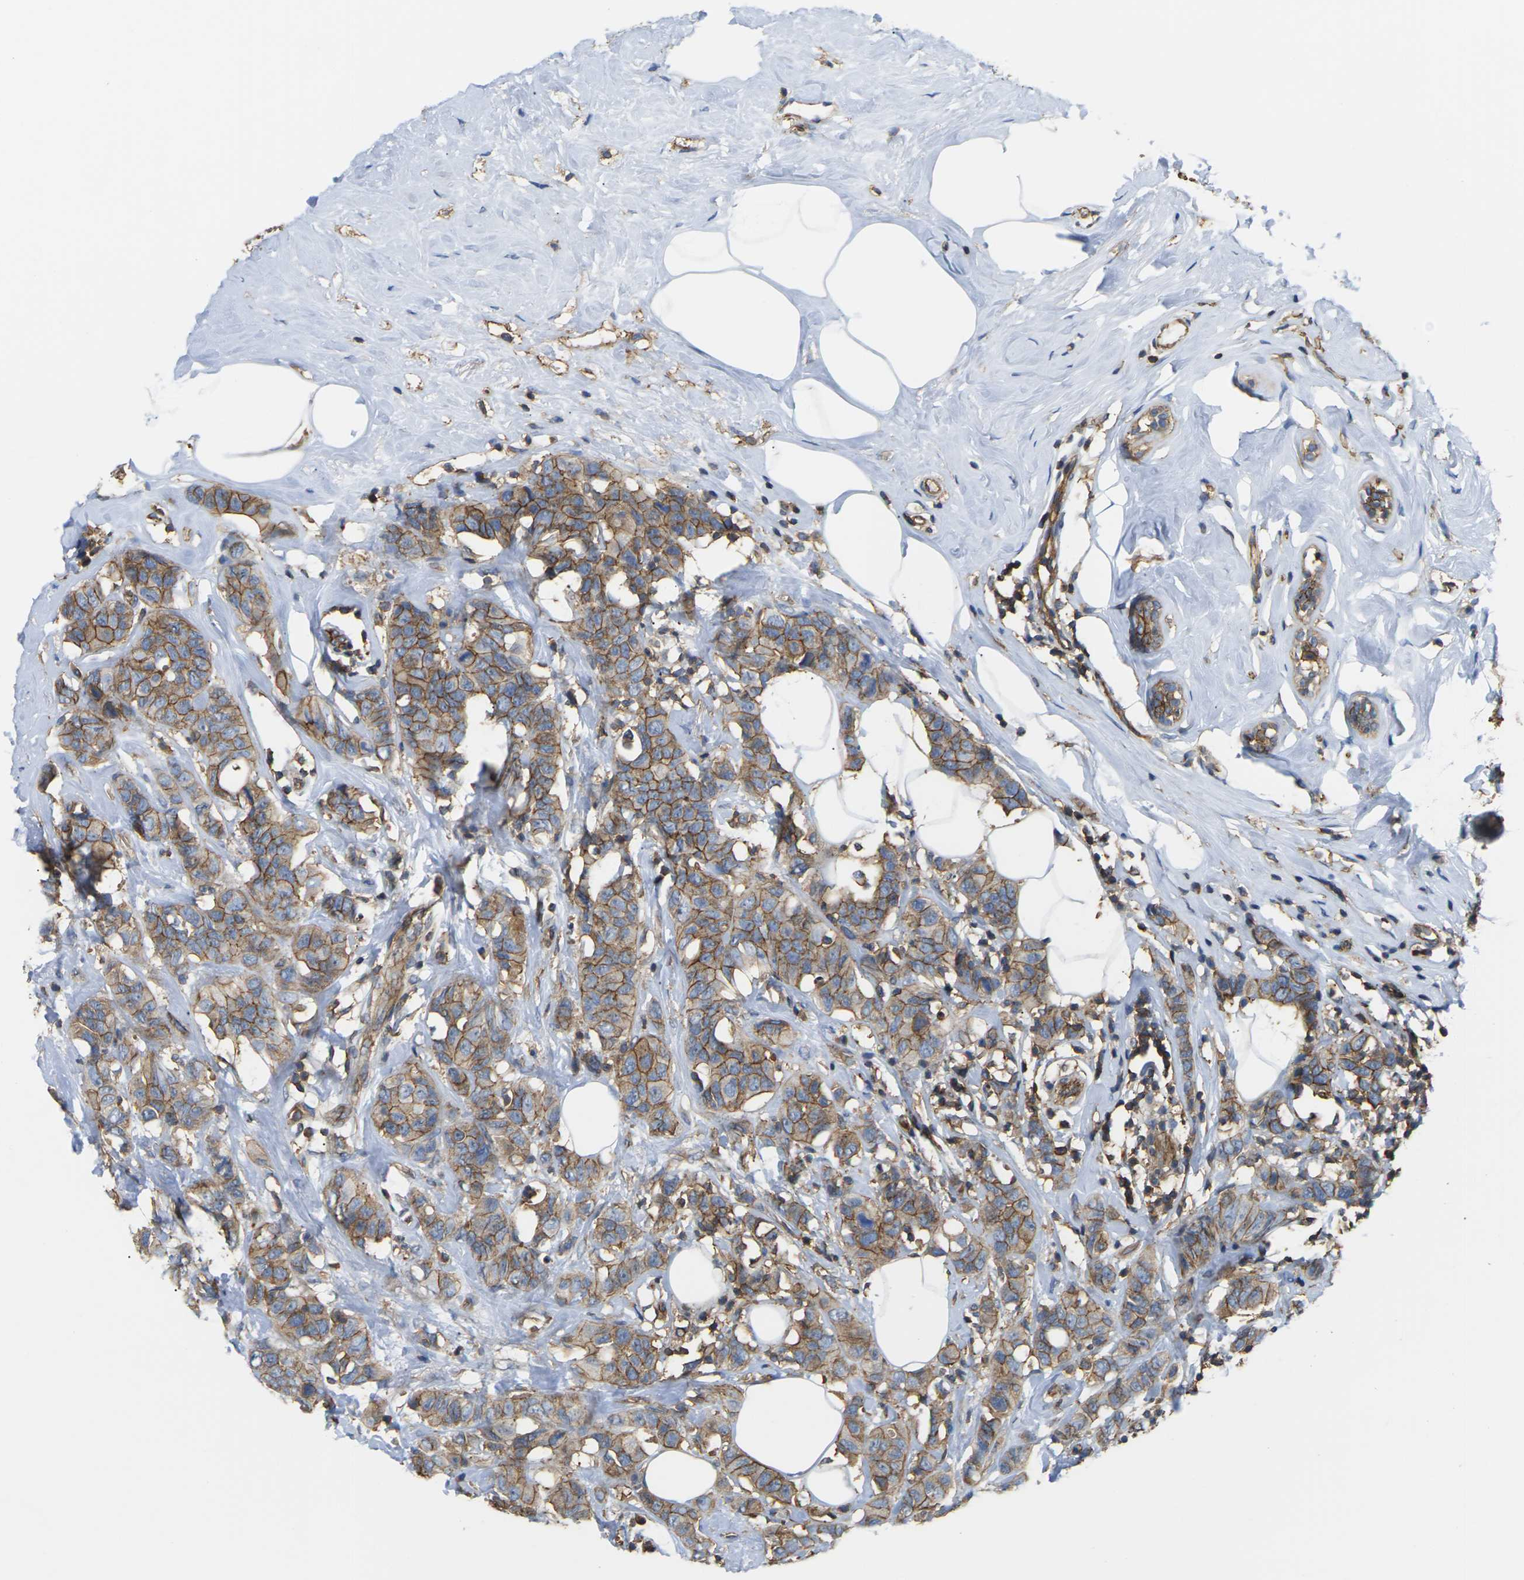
{"staining": {"intensity": "moderate", "quantity": ">75%", "location": "cytoplasmic/membranous"}, "tissue": "breast cancer", "cell_type": "Tumor cells", "image_type": "cancer", "snomed": [{"axis": "morphology", "description": "Normal tissue, NOS"}, {"axis": "morphology", "description": "Duct carcinoma"}, {"axis": "topography", "description": "Breast"}], "caption": "This histopathology image exhibits breast cancer stained with IHC to label a protein in brown. The cytoplasmic/membranous of tumor cells show moderate positivity for the protein. Nuclei are counter-stained blue.", "gene": "IQGAP1", "patient": {"sex": "female", "age": 50}}